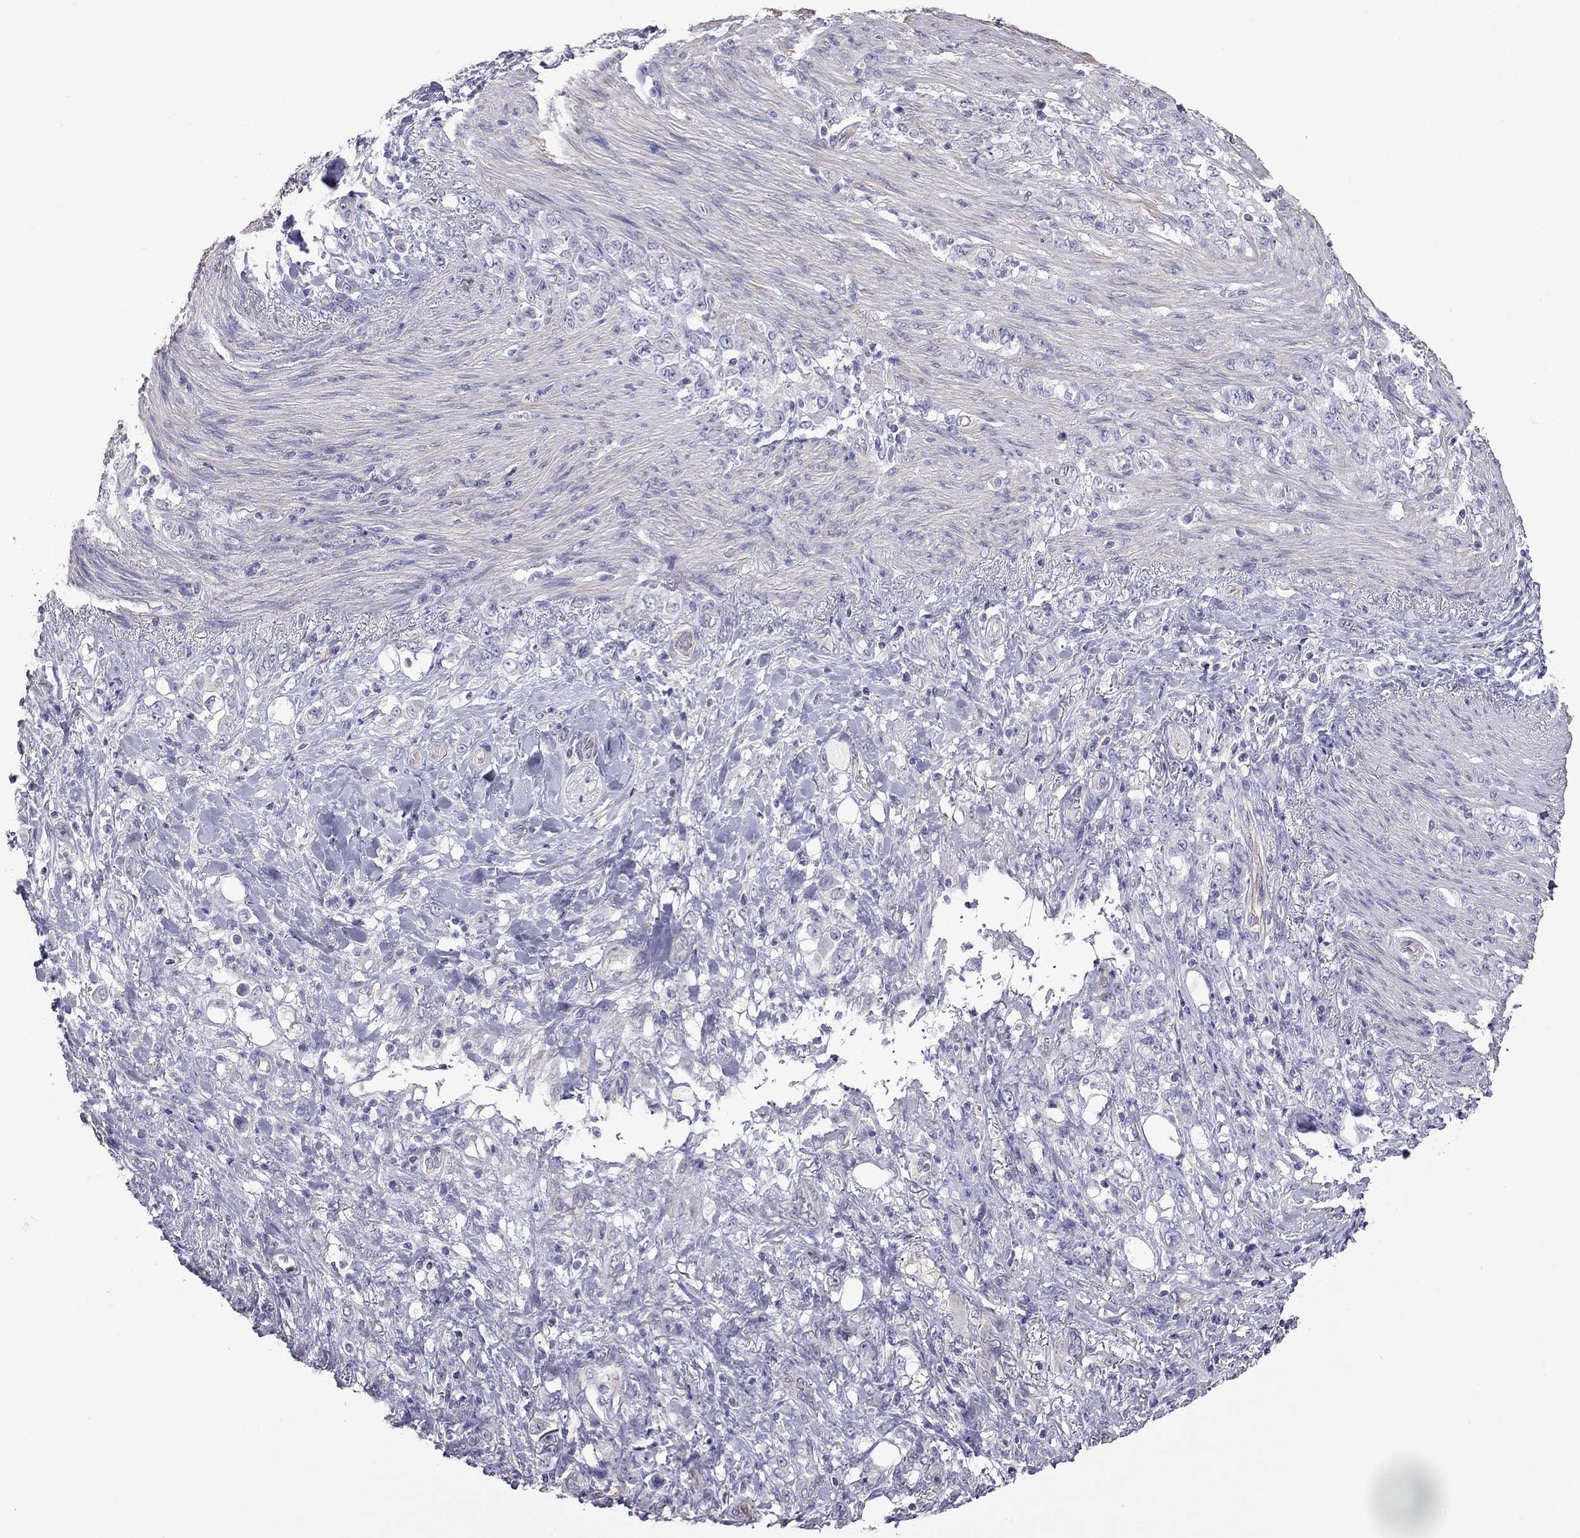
{"staining": {"intensity": "negative", "quantity": "none", "location": "none"}, "tissue": "stomach cancer", "cell_type": "Tumor cells", "image_type": "cancer", "snomed": [{"axis": "morphology", "description": "Adenocarcinoma, NOS"}, {"axis": "topography", "description": "Stomach"}], "caption": "Histopathology image shows no protein expression in tumor cells of stomach cancer (adenocarcinoma) tissue.", "gene": "FEZ1", "patient": {"sex": "female", "age": 79}}